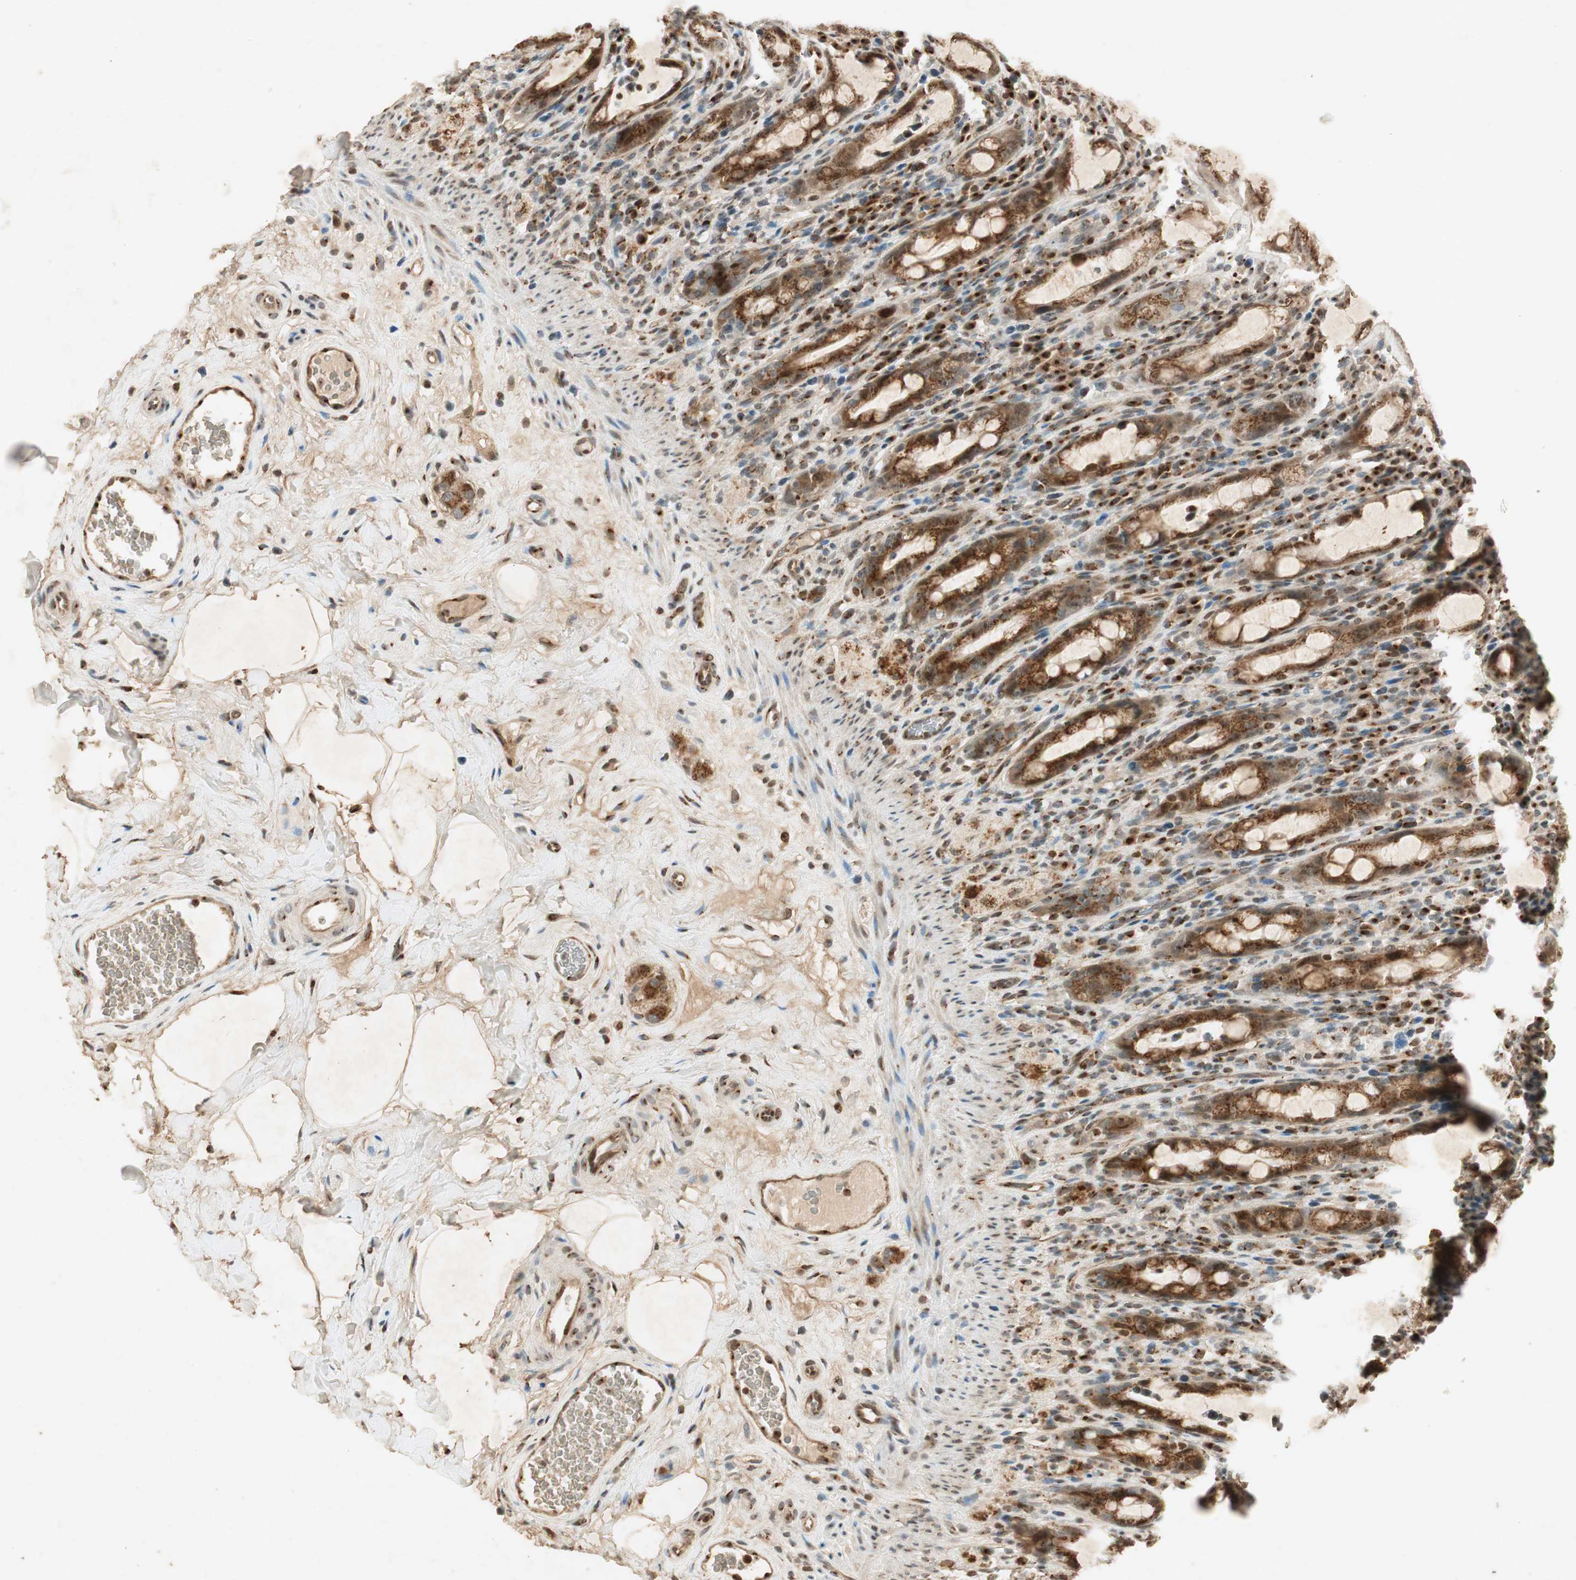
{"staining": {"intensity": "moderate", "quantity": ">75%", "location": "cytoplasmic/membranous"}, "tissue": "rectum", "cell_type": "Glandular cells", "image_type": "normal", "snomed": [{"axis": "morphology", "description": "Normal tissue, NOS"}, {"axis": "topography", "description": "Rectum"}], "caption": "This image demonstrates benign rectum stained with IHC to label a protein in brown. The cytoplasmic/membranous of glandular cells show moderate positivity for the protein. Nuclei are counter-stained blue.", "gene": "NEO1", "patient": {"sex": "male", "age": 44}}